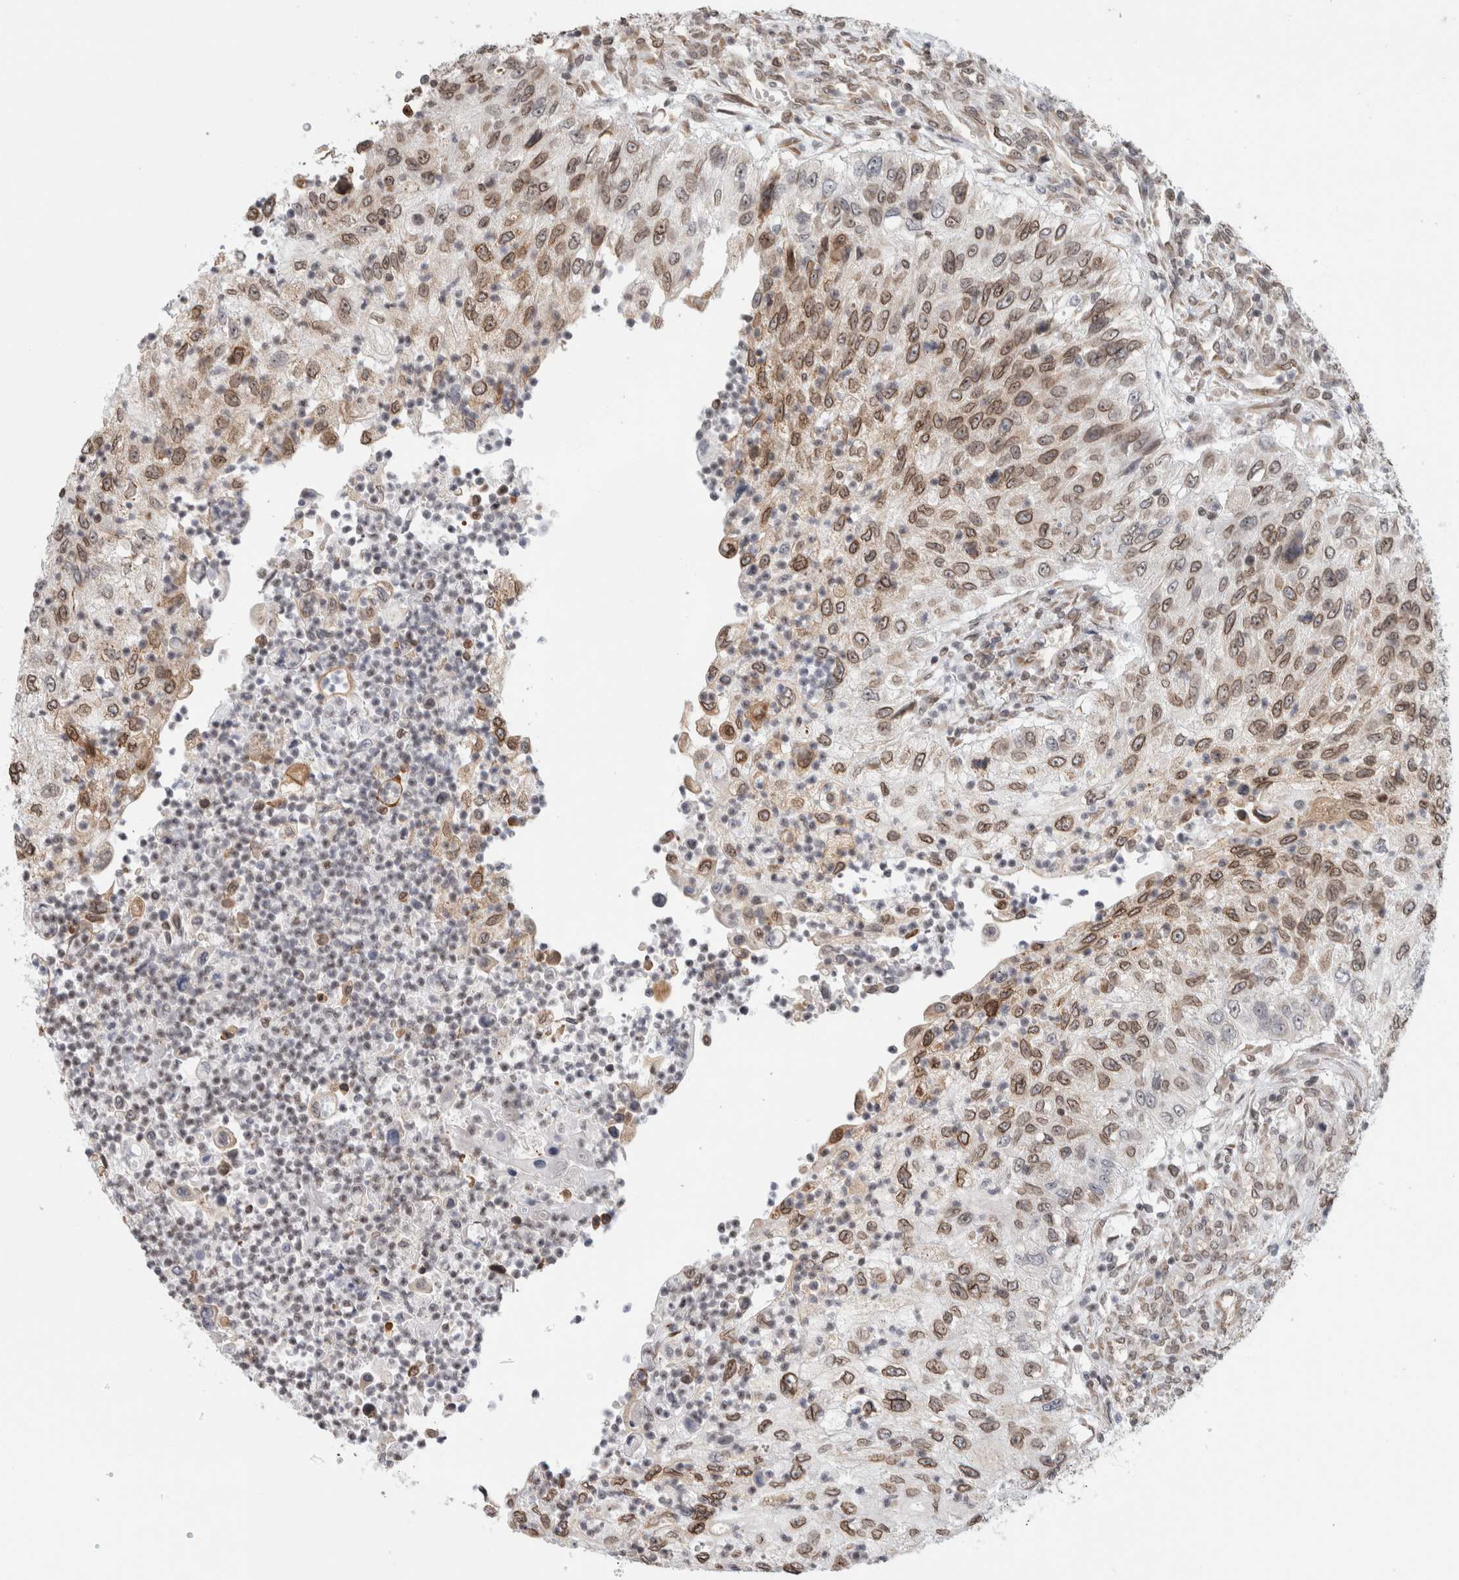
{"staining": {"intensity": "moderate", "quantity": ">75%", "location": "cytoplasmic/membranous,nuclear"}, "tissue": "urothelial cancer", "cell_type": "Tumor cells", "image_type": "cancer", "snomed": [{"axis": "morphology", "description": "Urothelial carcinoma, High grade"}, {"axis": "topography", "description": "Urinary bladder"}], "caption": "Protein analysis of high-grade urothelial carcinoma tissue exhibits moderate cytoplasmic/membranous and nuclear positivity in about >75% of tumor cells. Using DAB (brown) and hematoxylin (blue) stains, captured at high magnification using brightfield microscopy.", "gene": "RBMX2", "patient": {"sex": "female", "age": 60}}